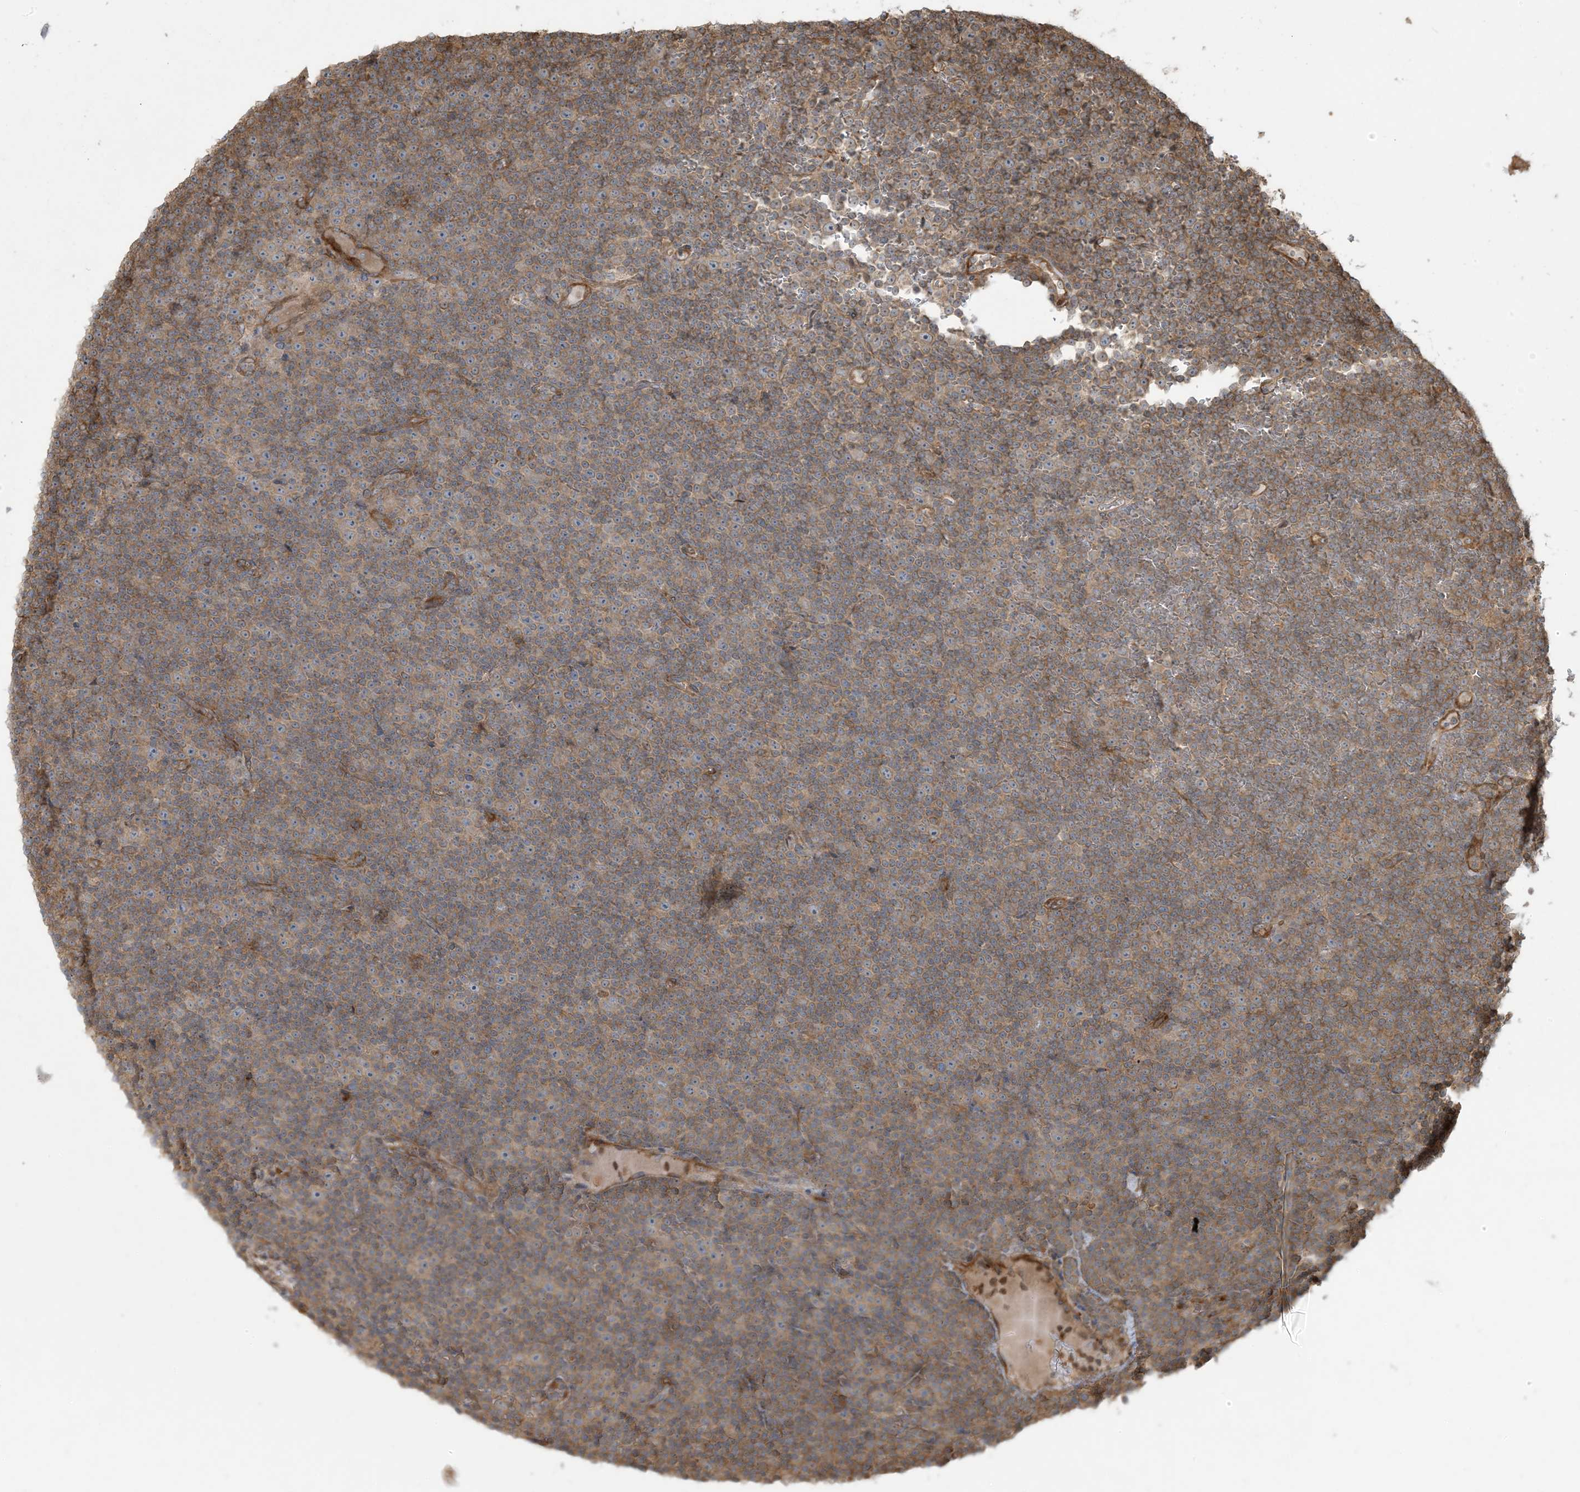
{"staining": {"intensity": "moderate", "quantity": ">75%", "location": "cytoplasmic/membranous"}, "tissue": "lymphoma", "cell_type": "Tumor cells", "image_type": "cancer", "snomed": [{"axis": "morphology", "description": "Malignant lymphoma, non-Hodgkin's type, Low grade"}, {"axis": "topography", "description": "Lymph node"}], "caption": "Lymphoma stained for a protein (brown) reveals moderate cytoplasmic/membranous positive staining in about >75% of tumor cells.", "gene": "KLHL18", "patient": {"sex": "female", "age": 67}}